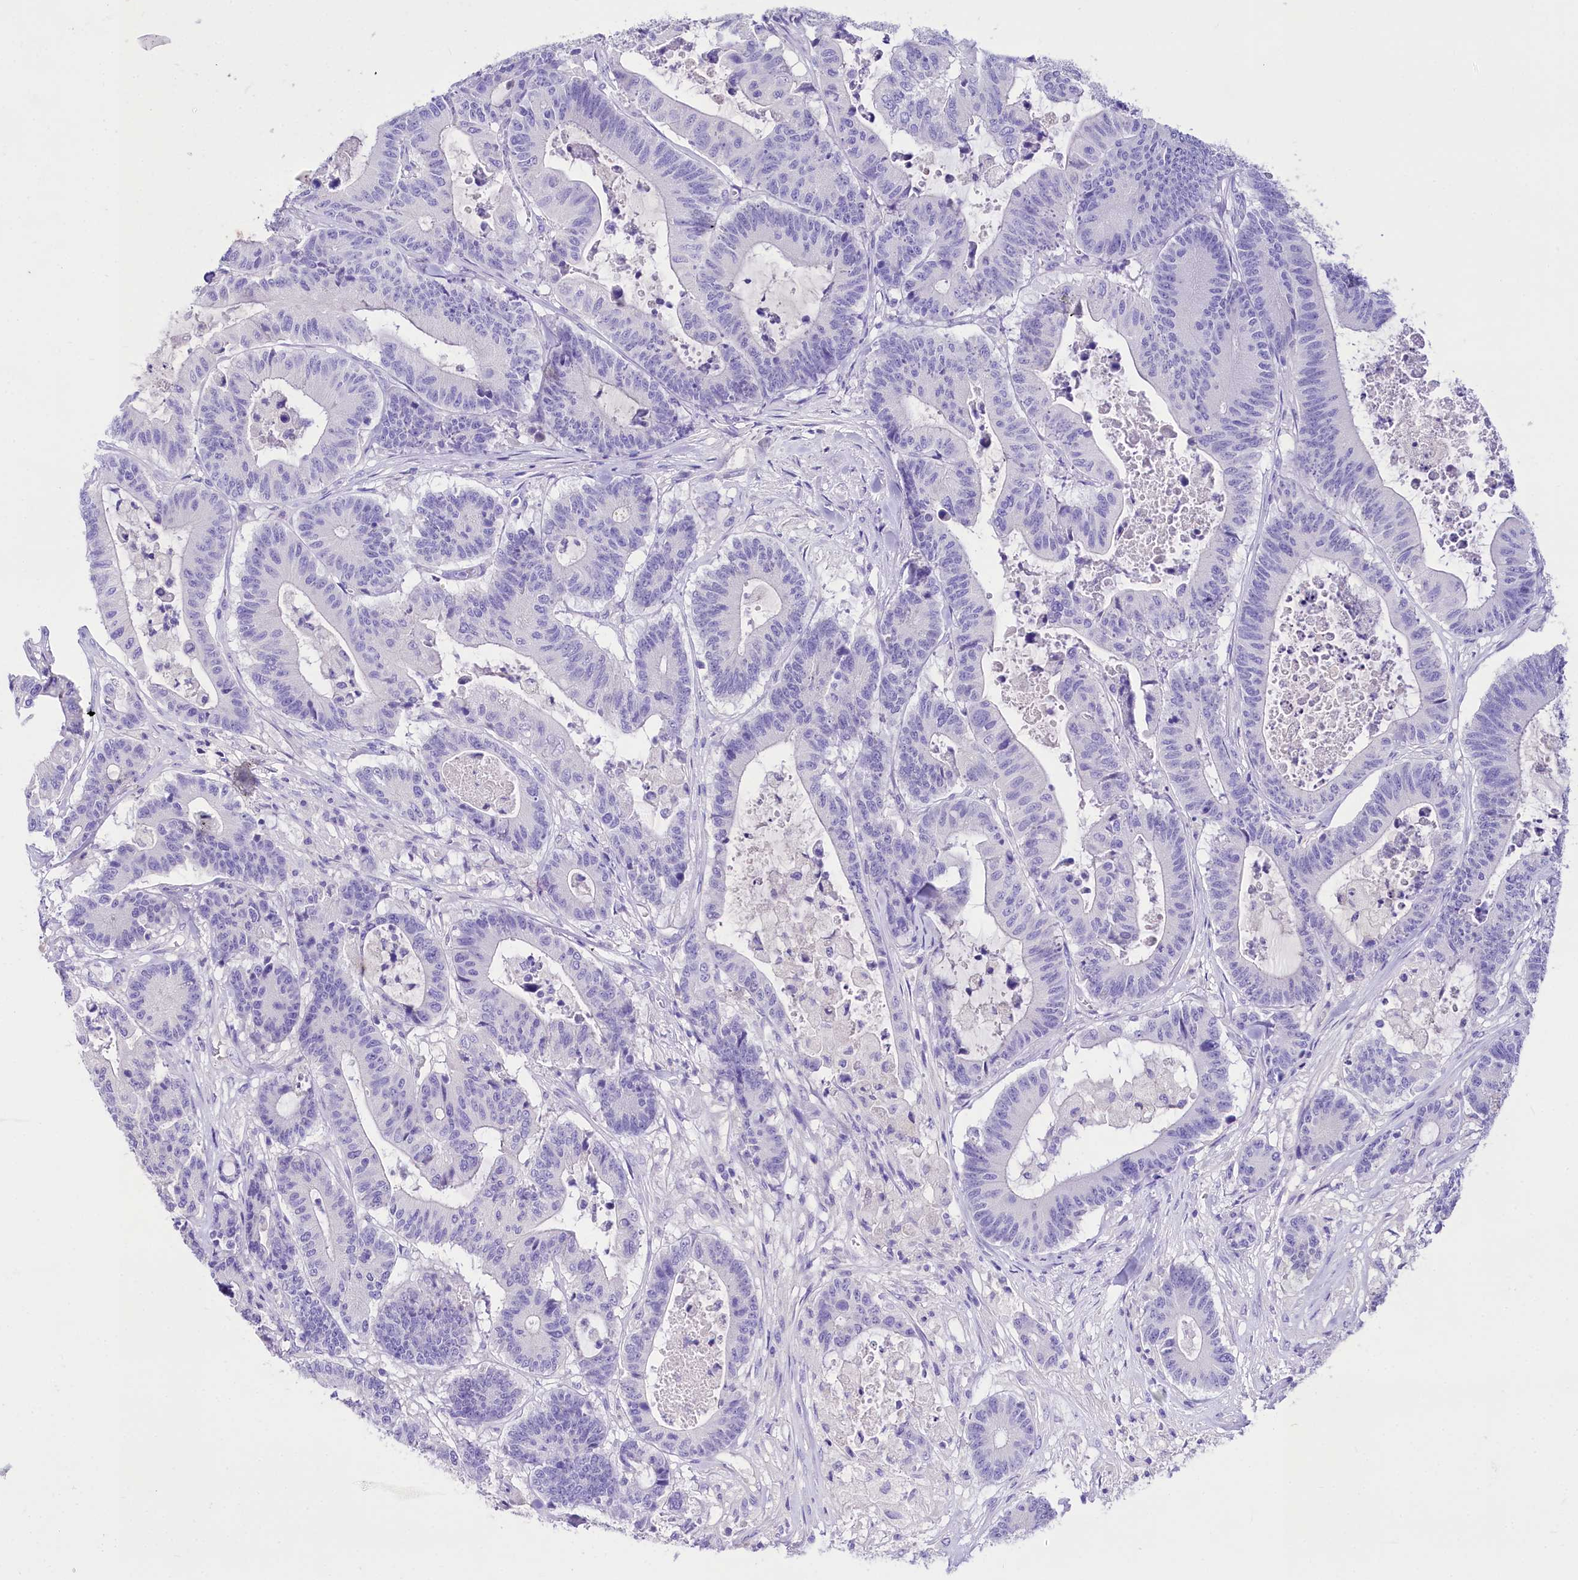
{"staining": {"intensity": "negative", "quantity": "none", "location": "none"}, "tissue": "colorectal cancer", "cell_type": "Tumor cells", "image_type": "cancer", "snomed": [{"axis": "morphology", "description": "Adenocarcinoma, NOS"}, {"axis": "topography", "description": "Colon"}], "caption": "Protein analysis of colorectal cancer shows no significant positivity in tumor cells. Nuclei are stained in blue.", "gene": "A2ML1", "patient": {"sex": "female", "age": 84}}